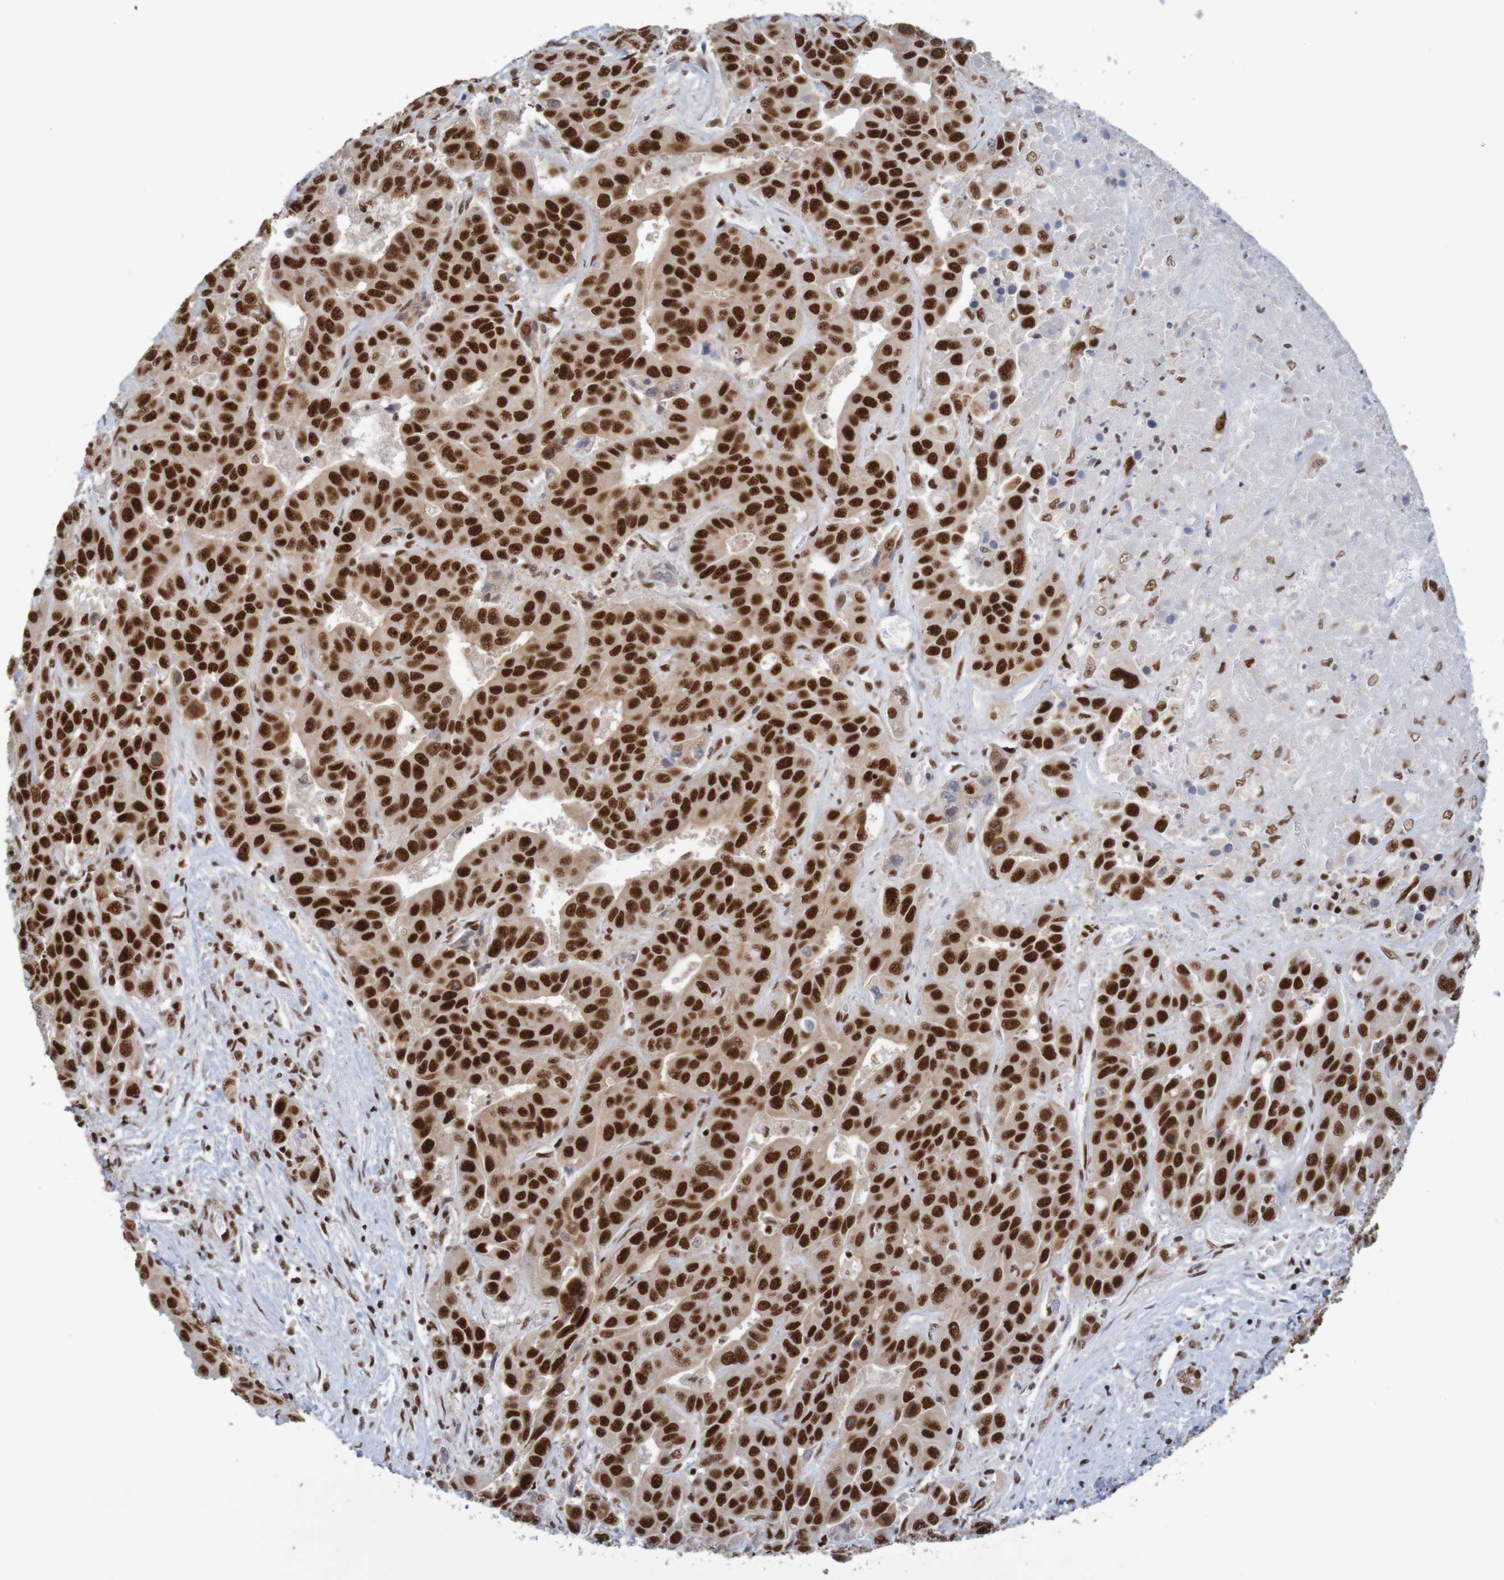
{"staining": {"intensity": "strong", "quantity": ">75%", "location": "nuclear"}, "tissue": "liver cancer", "cell_type": "Tumor cells", "image_type": "cancer", "snomed": [{"axis": "morphology", "description": "Cholangiocarcinoma"}, {"axis": "topography", "description": "Liver"}], "caption": "An image of human cholangiocarcinoma (liver) stained for a protein displays strong nuclear brown staining in tumor cells.", "gene": "THRAP3", "patient": {"sex": "female", "age": 52}}